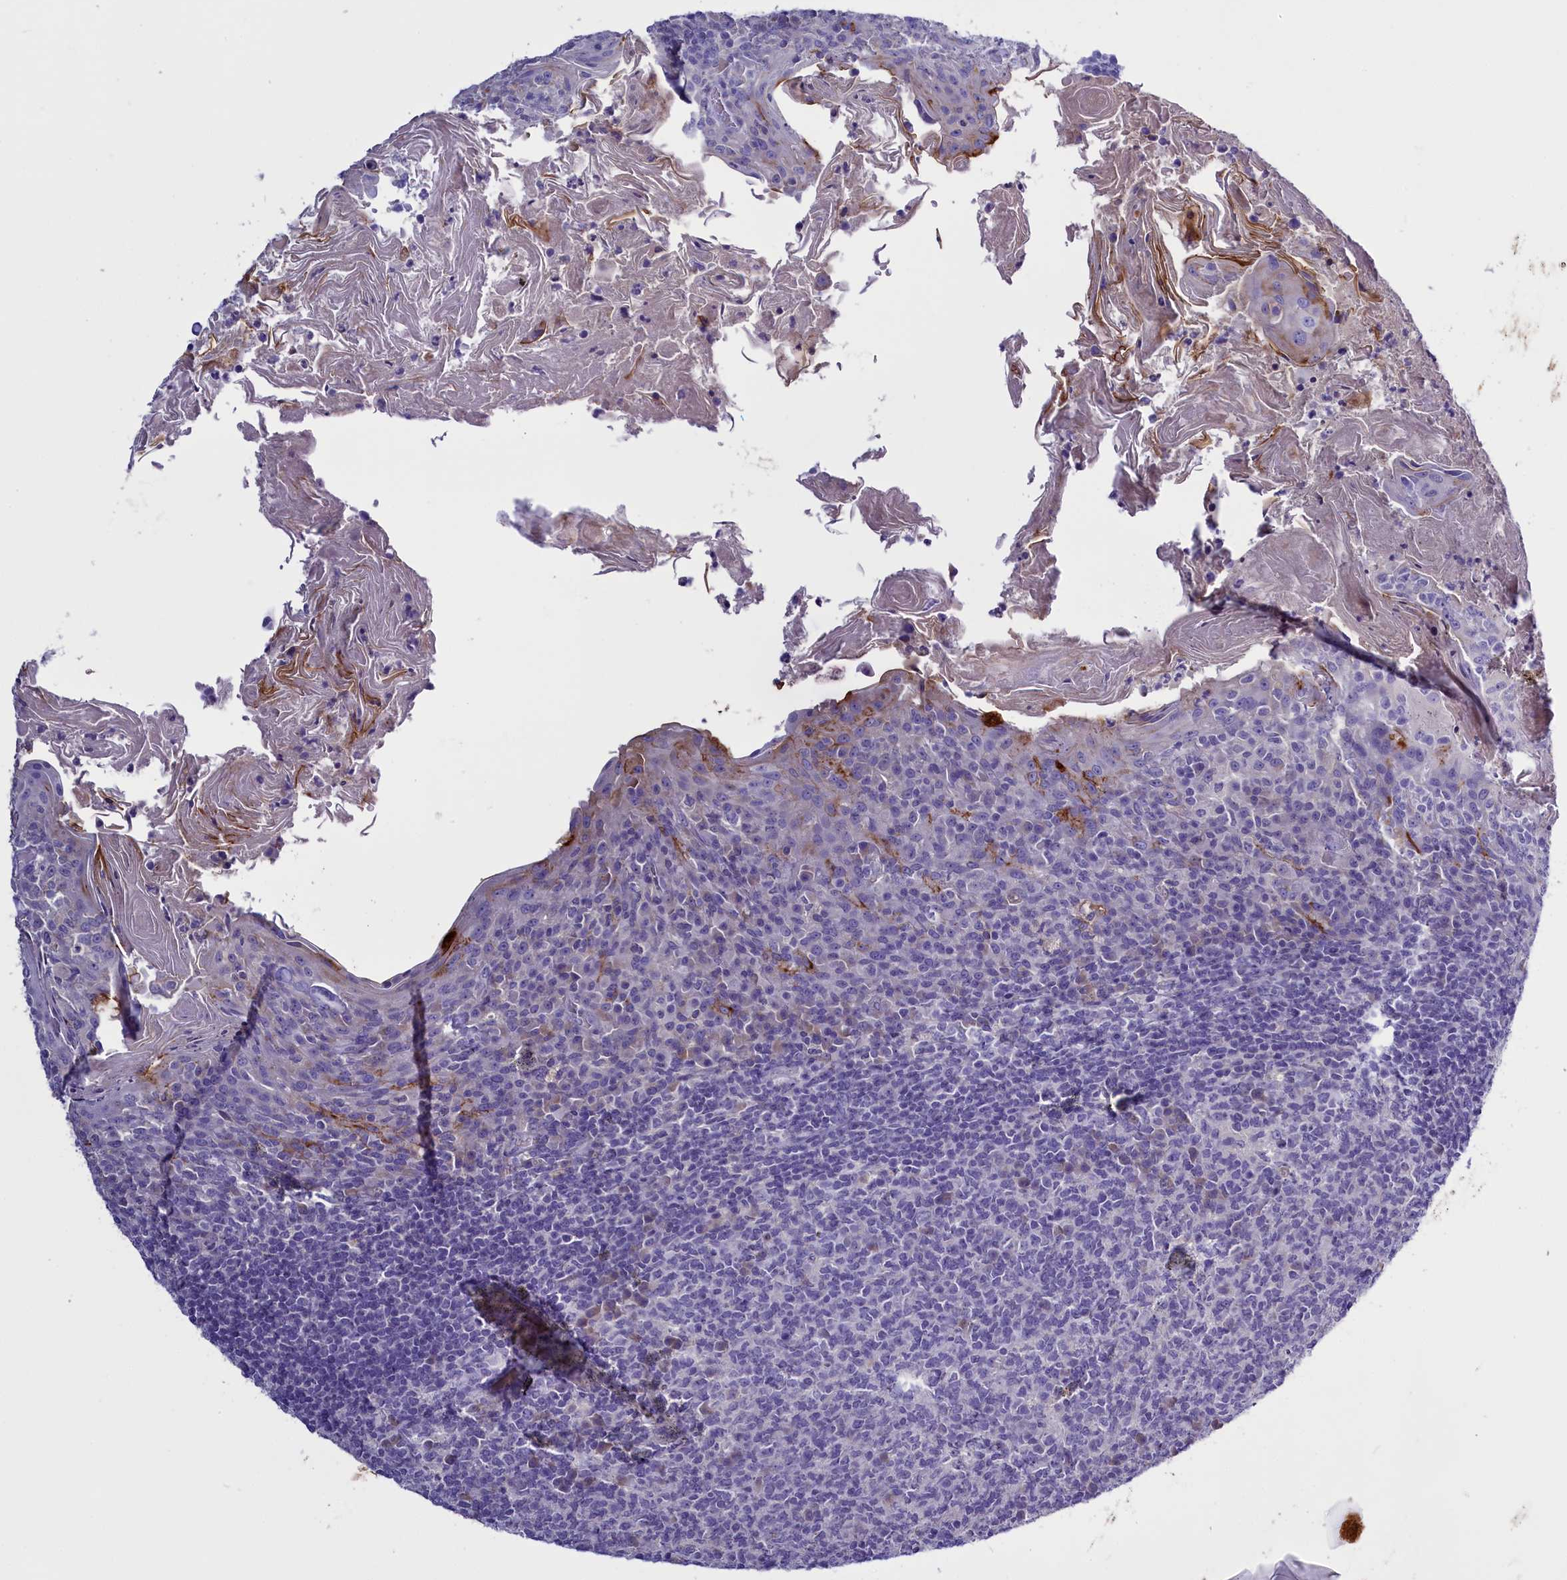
{"staining": {"intensity": "negative", "quantity": "none", "location": "none"}, "tissue": "tonsil", "cell_type": "Germinal center cells", "image_type": "normal", "snomed": [{"axis": "morphology", "description": "Normal tissue, NOS"}, {"axis": "topography", "description": "Tonsil"}], "caption": "The histopathology image exhibits no significant positivity in germinal center cells of tonsil.", "gene": "RTTN", "patient": {"sex": "female", "age": 10}}